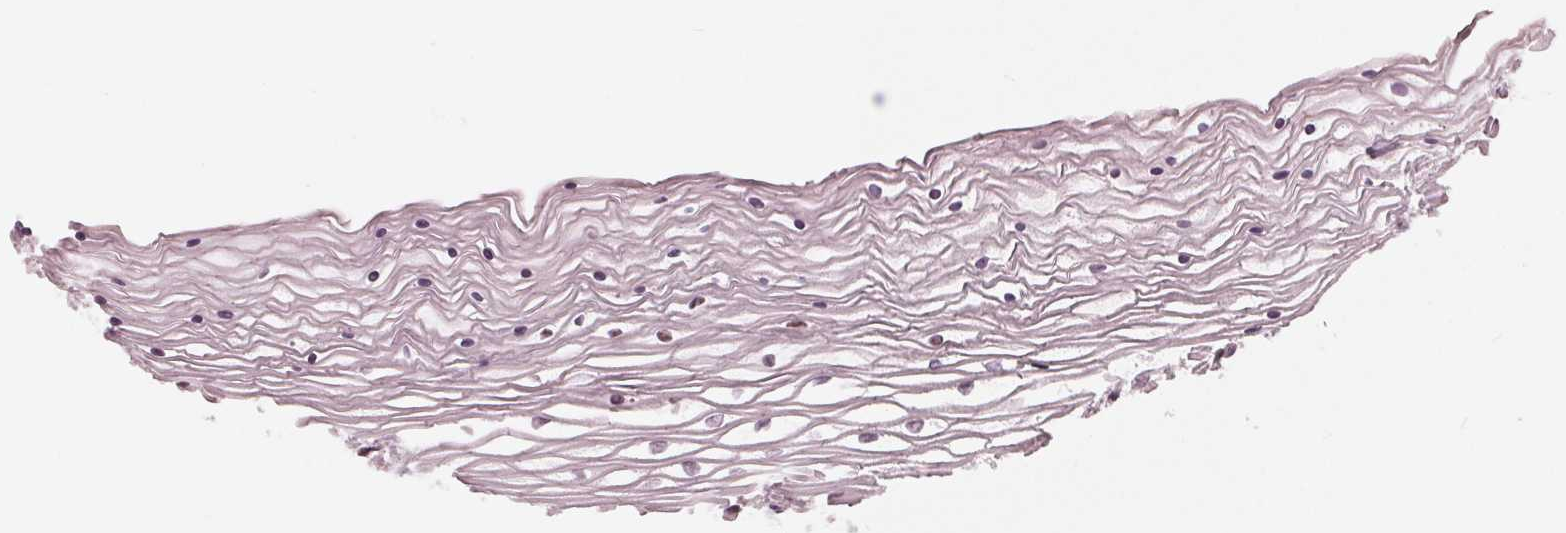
{"staining": {"intensity": "weak", "quantity": "<25%", "location": "nuclear"}, "tissue": "vagina", "cell_type": "Squamous epithelial cells", "image_type": "normal", "snomed": [{"axis": "morphology", "description": "Normal tissue, NOS"}, {"axis": "topography", "description": "Vagina"}], "caption": "Vagina stained for a protein using immunohistochemistry demonstrates no expression squamous epithelial cells.", "gene": "ADPRHL1", "patient": {"sex": "female", "age": 45}}